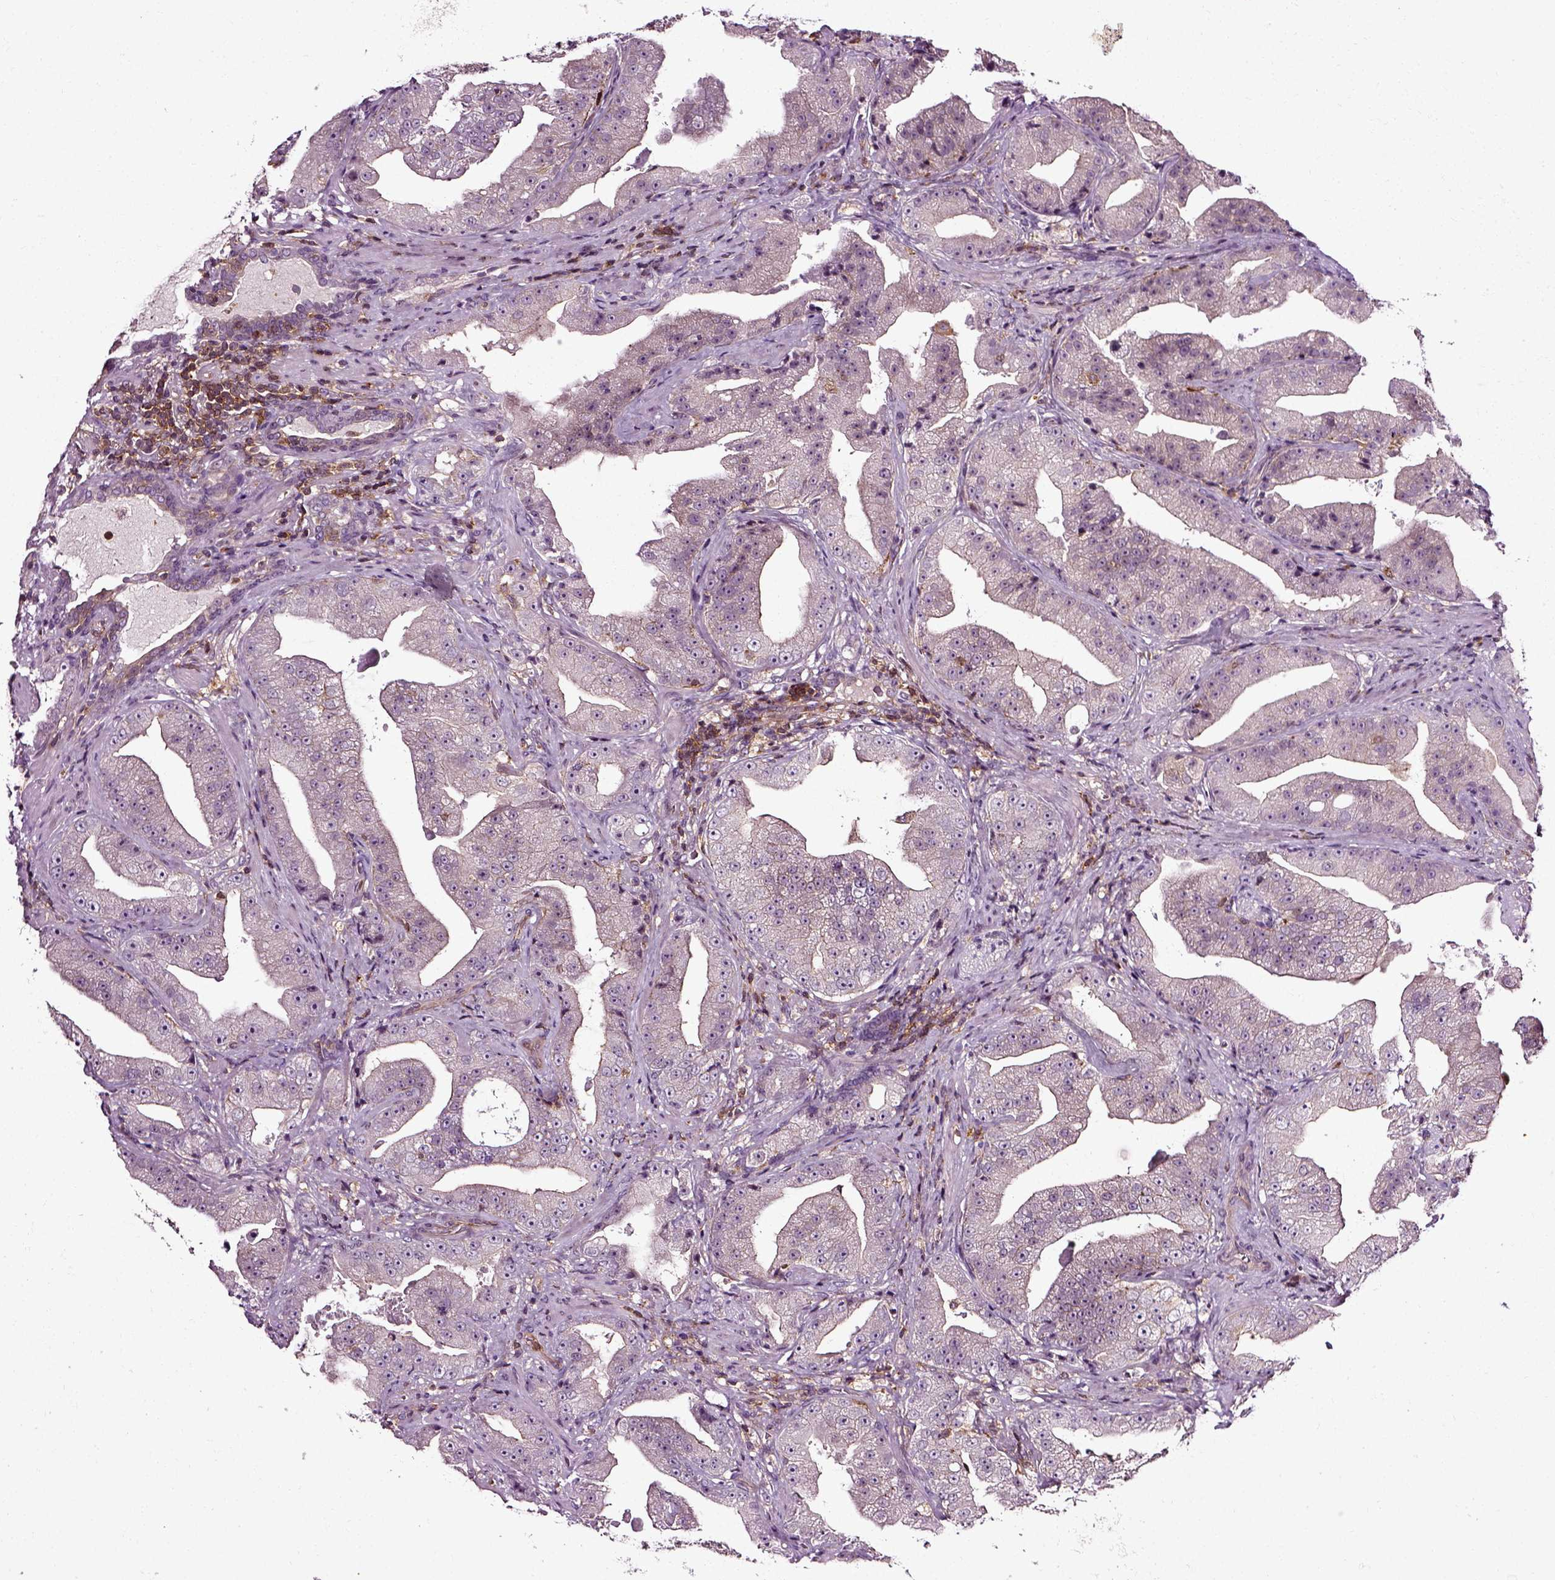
{"staining": {"intensity": "negative", "quantity": "none", "location": "none"}, "tissue": "prostate cancer", "cell_type": "Tumor cells", "image_type": "cancer", "snomed": [{"axis": "morphology", "description": "Adenocarcinoma, Low grade"}, {"axis": "topography", "description": "Prostate"}], "caption": "Image shows no significant protein expression in tumor cells of low-grade adenocarcinoma (prostate).", "gene": "RHOF", "patient": {"sex": "male", "age": 62}}